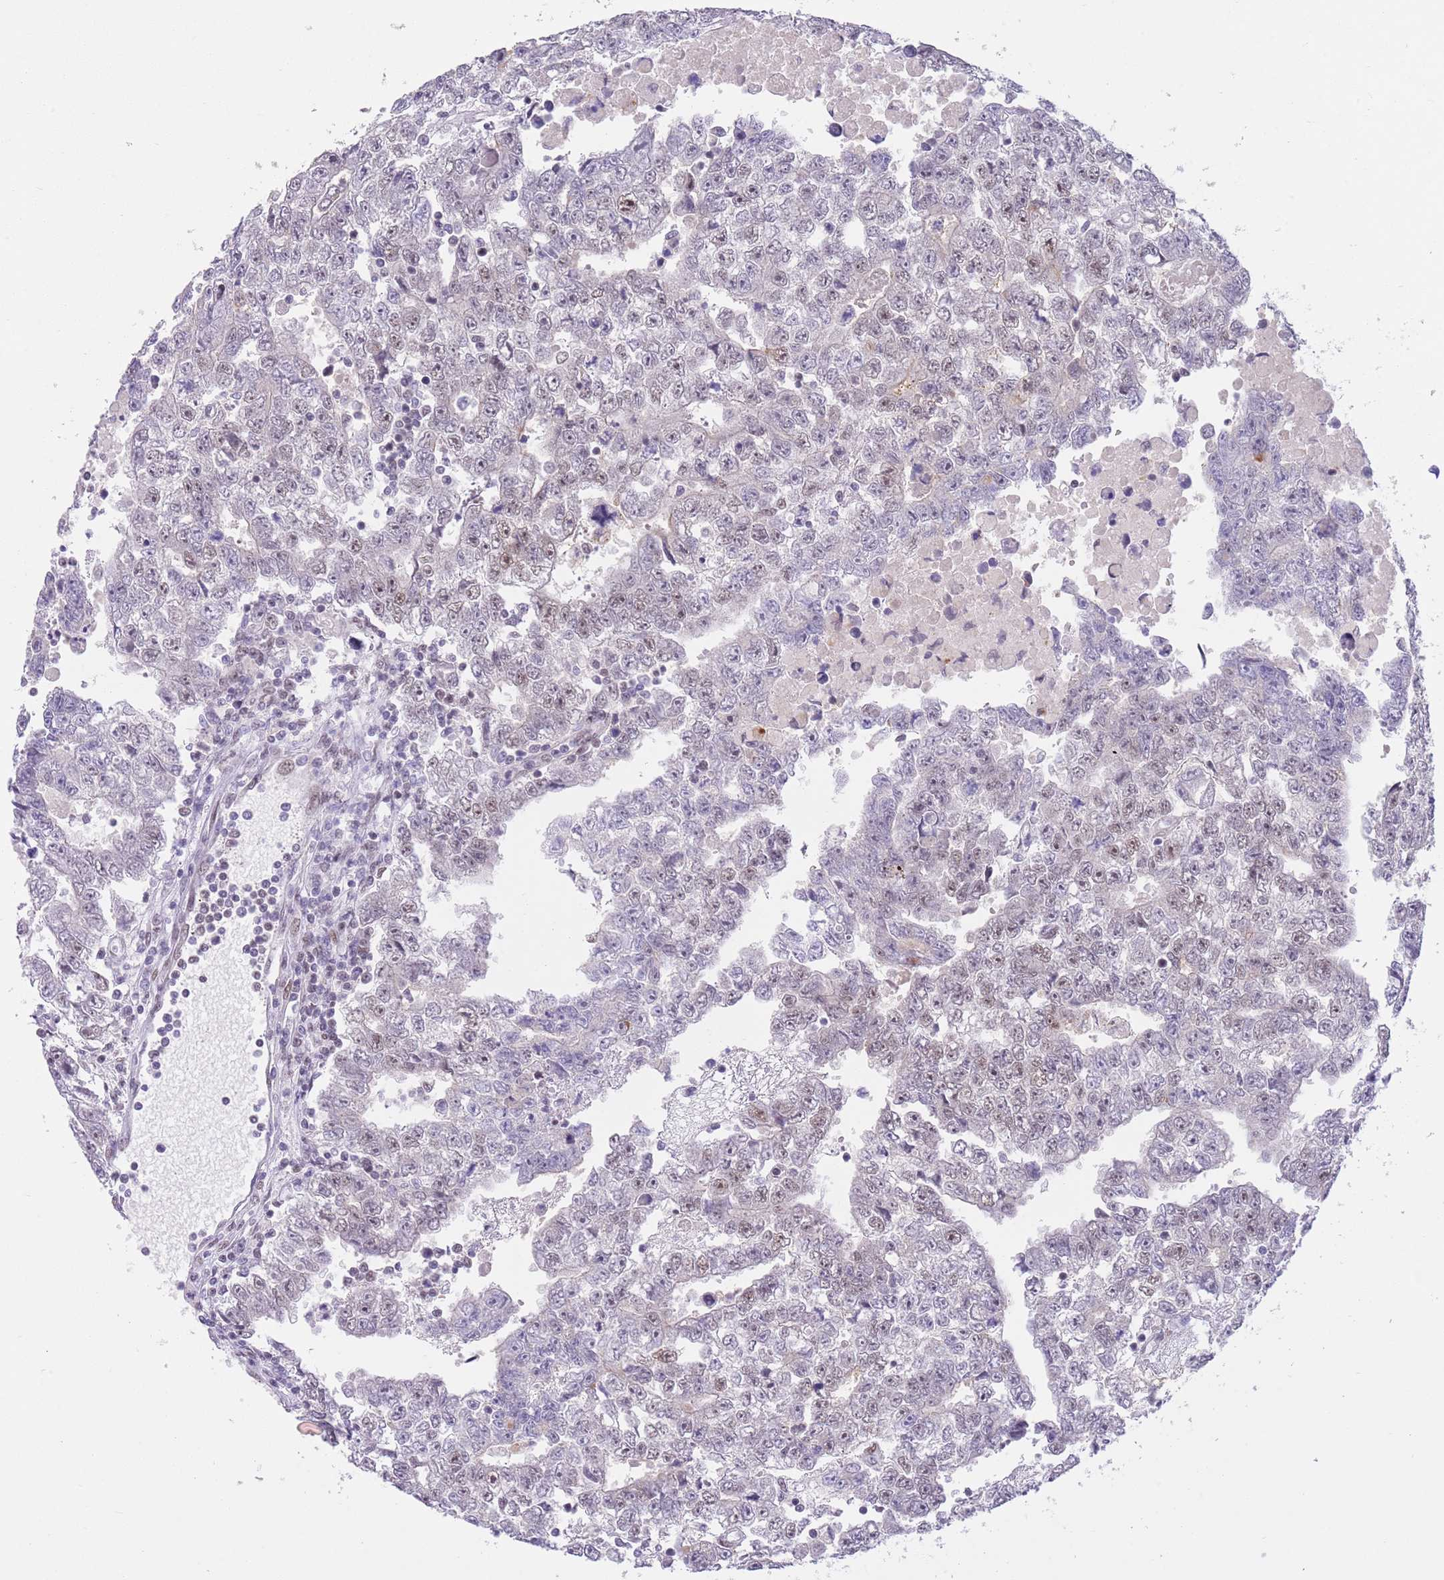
{"staining": {"intensity": "weak", "quantity": "<25%", "location": "nuclear"}, "tissue": "testis cancer", "cell_type": "Tumor cells", "image_type": "cancer", "snomed": [{"axis": "morphology", "description": "Carcinoma, Embryonal, NOS"}, {"axis": "topography", "description": "Testis"}], "caption": "Immunohistochemistry (IHC) image of embryonal carcinoma (testis) stained for a protein (brown), which reveals no positivity in tumor cells. The staining is performed using DAB (3,3'-diaminobenzidine) brown chromogen with nuclei counter-stained in using hematoxylin.", "gene": "RFX1", "patient": {"sex": "male", "age": 25}}